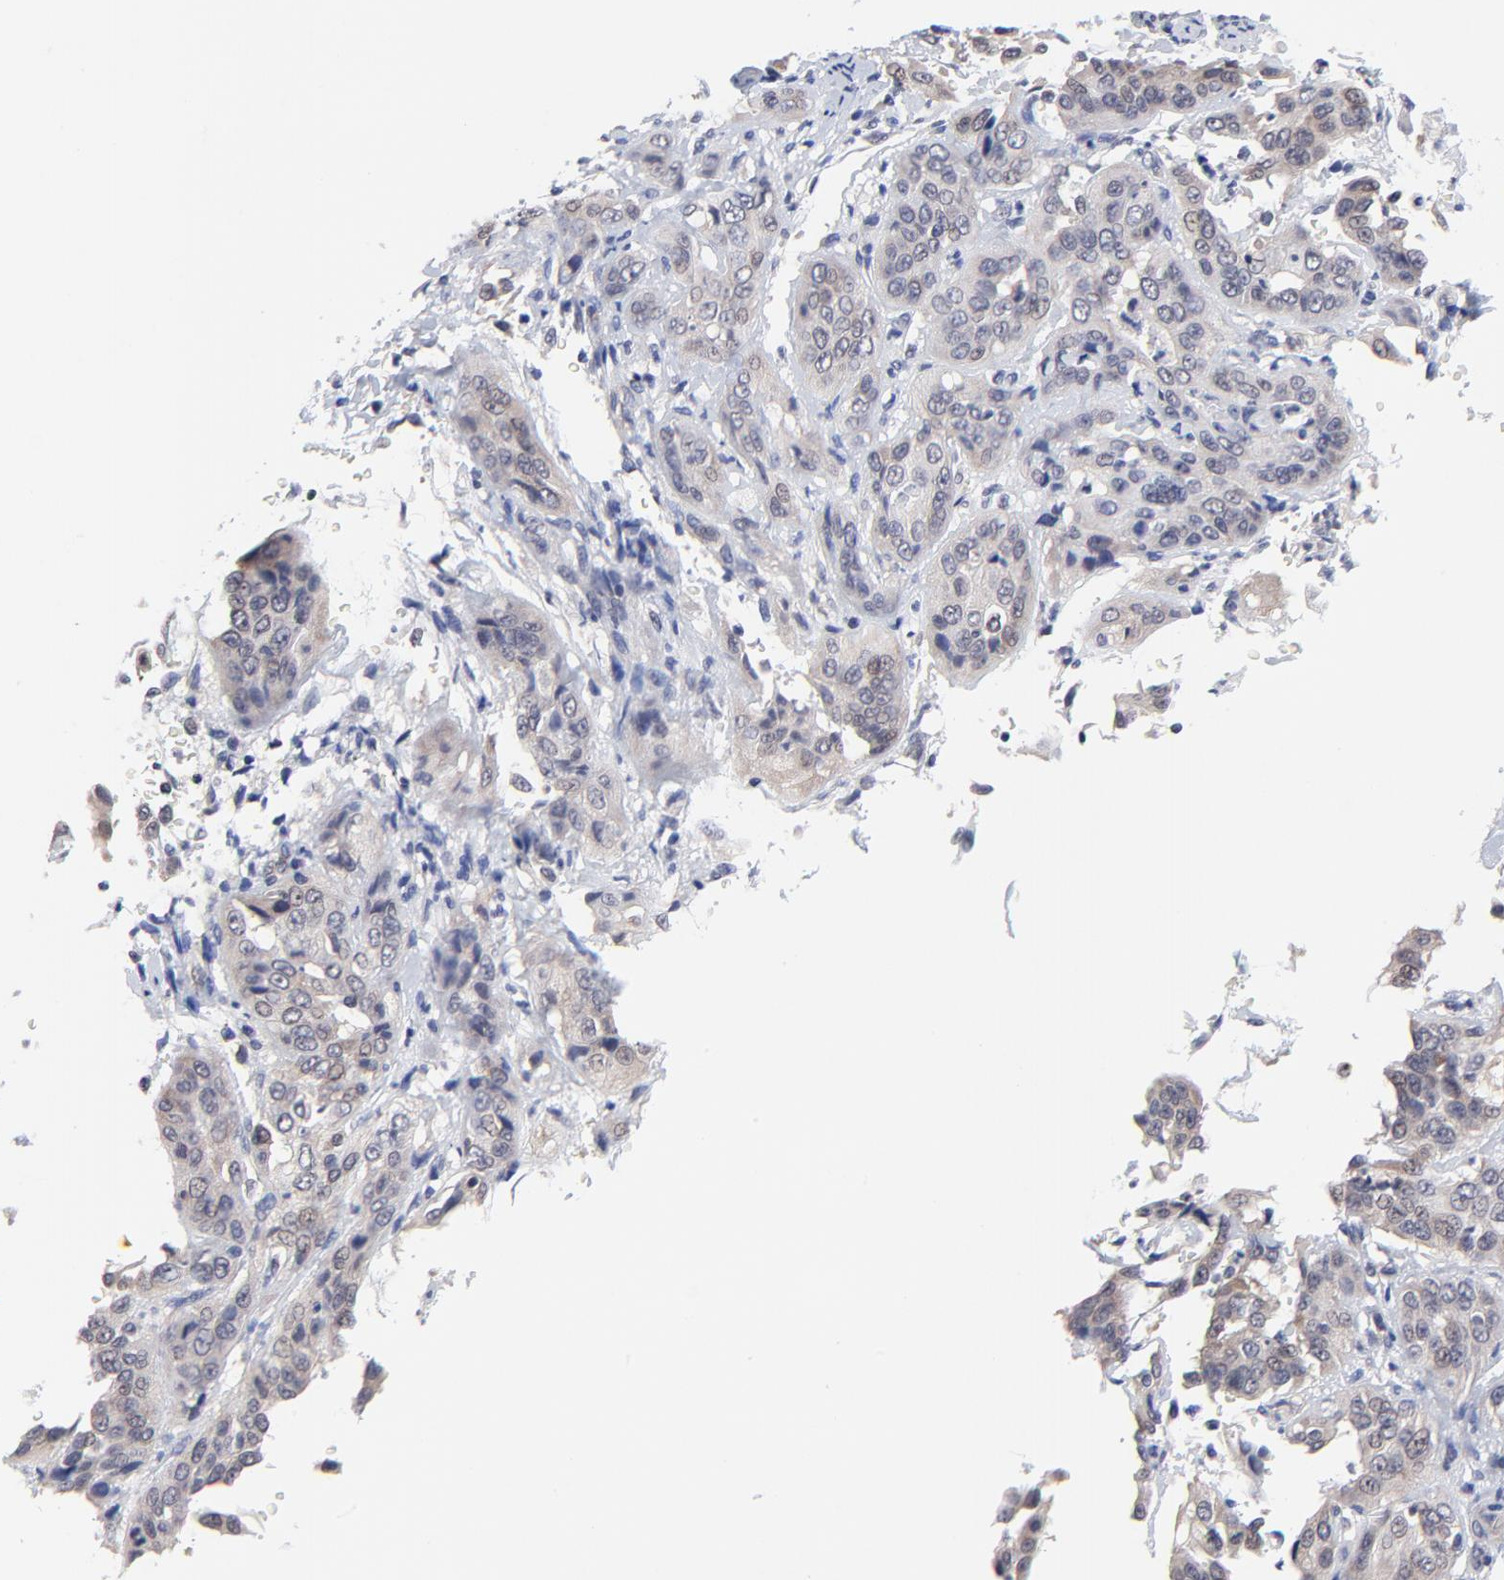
{"staining": {"intensity": "weak", "quantity": "<25%", "location": "cytoplasmic/membranous"}, "tissue": "cervical cancer", "cell_type": "Tumor cells", "image_type": "cancer", "snomed": [{"axis": "morphology", "description": "Squamous cell carcinoma, NOS"}, {"axis": "topography", "description": "Cervix"}], "caption": "Immunohistochemistry (IHC) histopathology image of cervical cancer stained for a protein (brown), which displays no staining in tumor cells.", "gene": "FBXO8", "patient": {"sex": "female", "age": 41}}